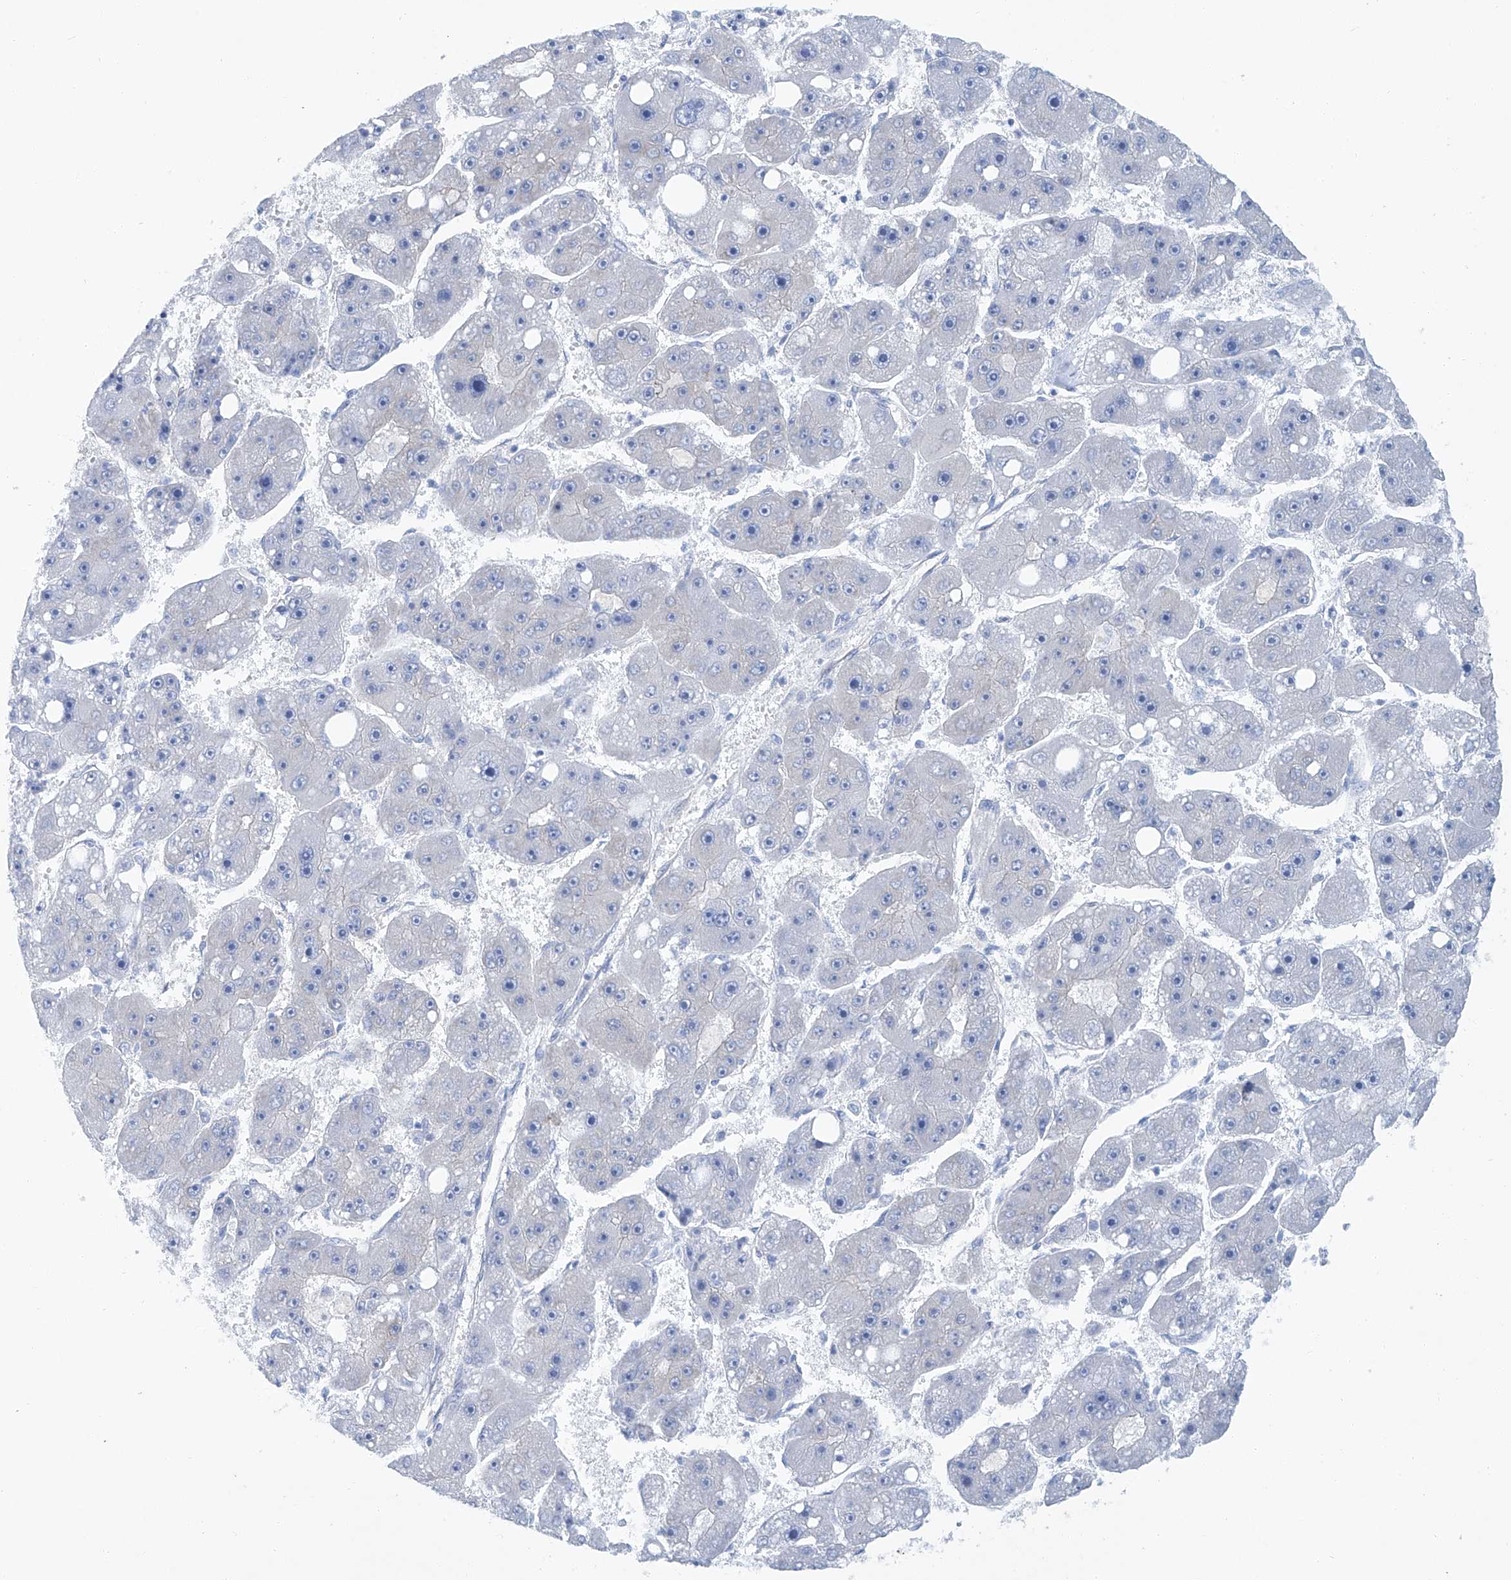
{"staining": {"intensity": "negative", "quantity": "none", "location": "none"}, "tissue": "liver cancer", "cell_type": "Tumor cells", "image_type": "cancer", "snomed": [{"axis": "morphology", "description": "Carcinoma, Hepatocellular, NOS"}, {"axis": "topography", "description": "Liver"}], "caption": "Liver cancer (hepatocellular carcinoma) was stained to show a protein in brown. There is no significant staining in tumor cells. (DAB (3,3'-diaminobenzidine) immunohistochemistry (IHC) visualized using brightfield microscopy, high magnification).", "gene": "MAGI1", "patient": {"sex": "female", "age": 61}}